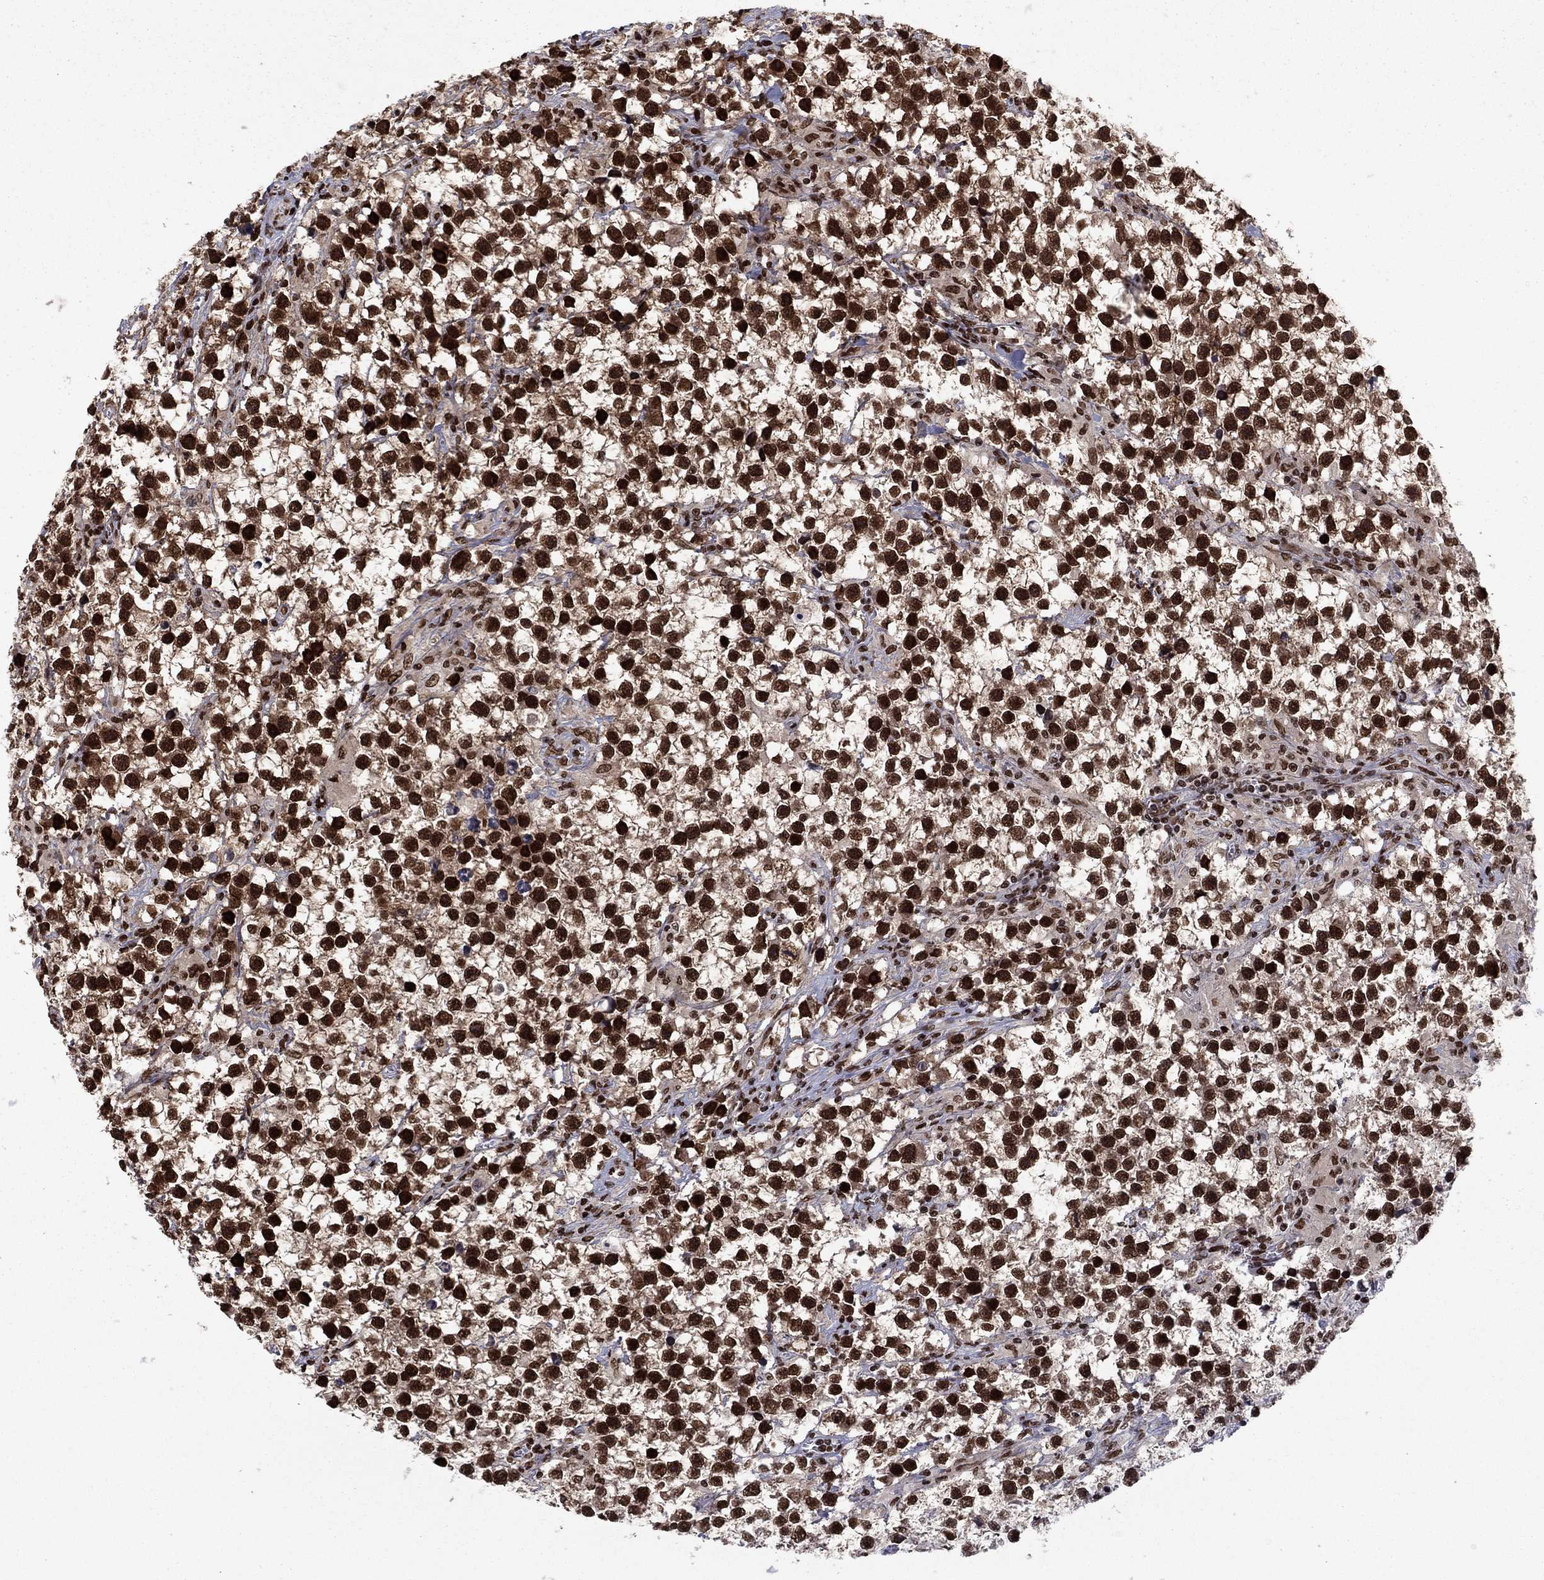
{"staining": {"intensity": "strong", "quantity": ">75%", "location": "nuclear"}, "tissue": "testis cancer", "cell_type": "Tumor cells", "image_type": "cancer", "snomed": [{"axis": "morphology", "description": "Seminoma, NOS"}, {"axis": "topography", "description": "Testis"}], "caption": "The micrograph displays staining of testis cancer (seminoma), revealing strong nuclear protein positivity (brown color) within tumor cells.", "gene": "USP54", "patient": {"sex": "male", "age": 59}}